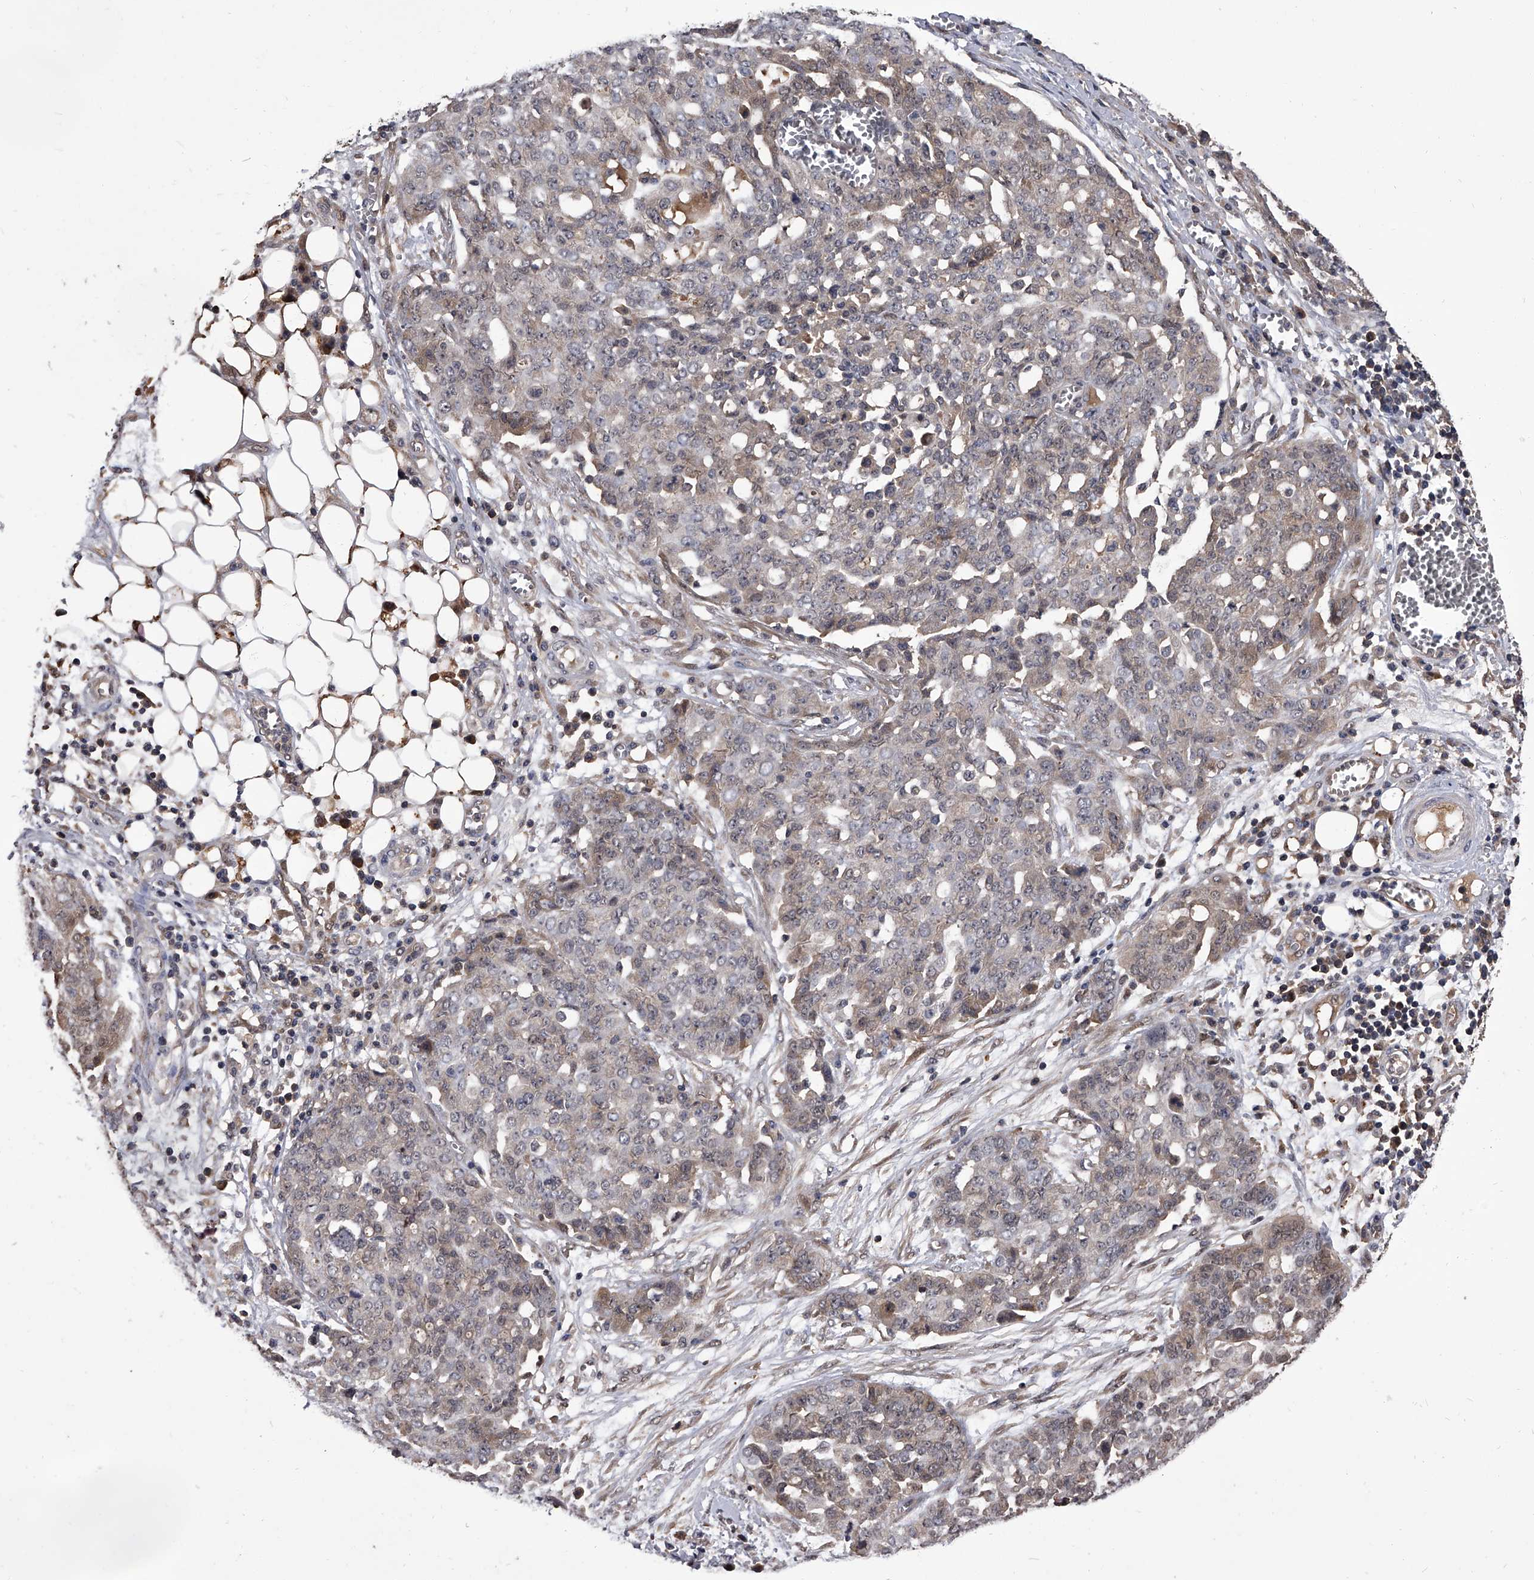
{"staining": {"intensity": "weak", "quantity": "25%-75%", "location": "cytoplasmic/membranous"}, "tissue": "ovarian cancer", "cell_type": "Tumor cells", "image_type": "cancer", "snomed": [{"axis": "morphology", "description": "Cystadenocarcinoma, serous, NOS"}, {"axis": "topography", "description": "Soft tissue"}, {"axis": "topography", "description": "Ovary"}], "caption": "A high-resolution micrograph shows IHC staining of ovarian cancer (serous cystadenocarcinoma), which reveals weak cytoplasmic/membranous expression in about 25%-75% of tumor cells. (brown staining indicates protein expression, while blue staining denotes nuclei).", "gene": "SLC18B1", "patient": {"sex": "female", "age": 57}}